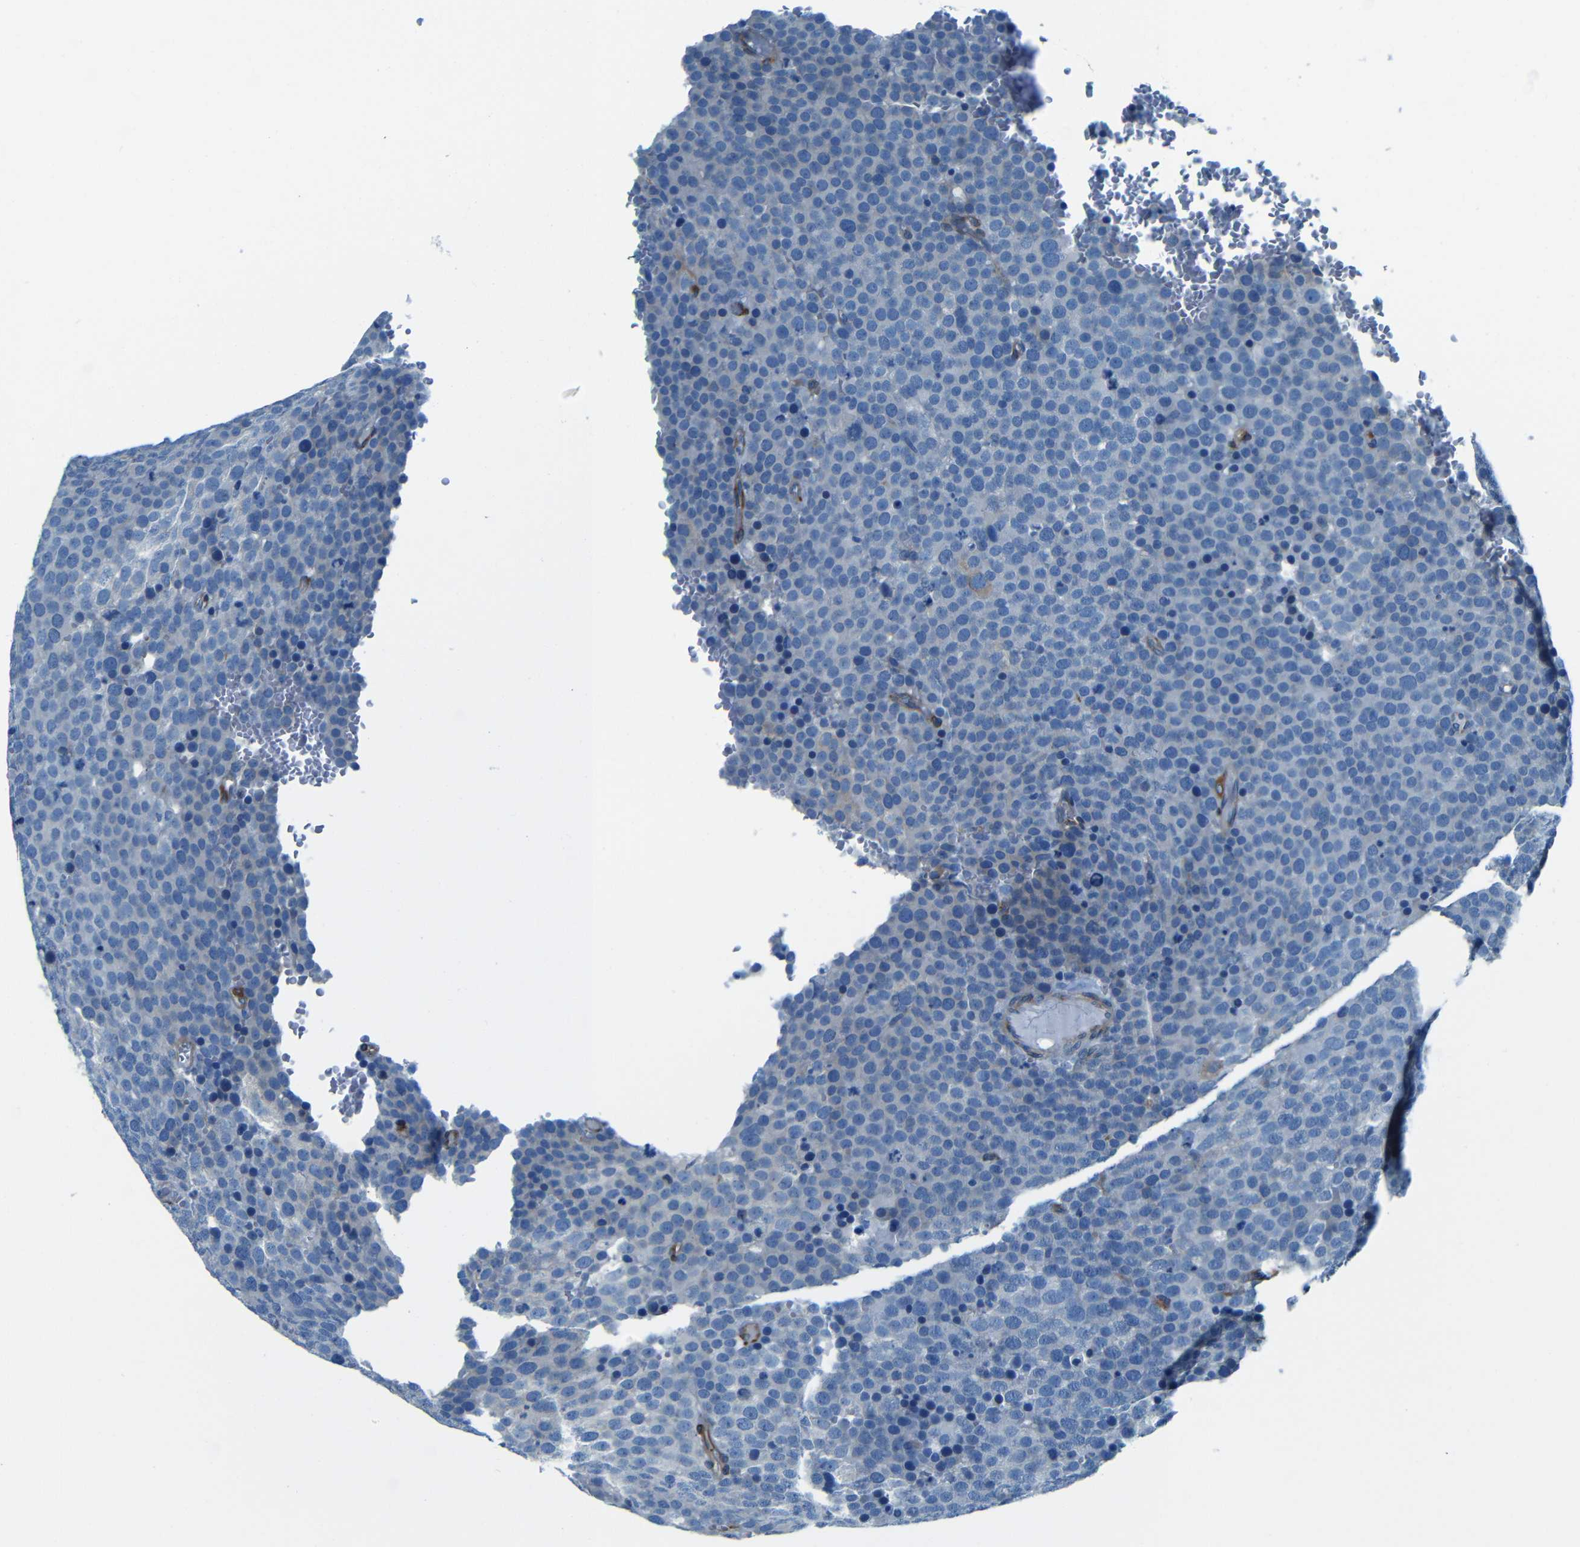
{"staining": {"intensity": "negative", "quantity": "none", "location": "none"}, "tissue": "testis cancer", "cell_type": "Tumor cells", "image_type": "cancer", "snomed": [{"axis": "morphology", "description": "Seminoma, NOS"}, {"axis": "topography", "description": "Testis"}], "caption": "This is an immunohistochemistry (IHC) photomicrograph of testis cancer (seminoma). There is no positivity in tumor cells.", "gene": "MAP2", "patient": {"sex": "male", "age": 71}}